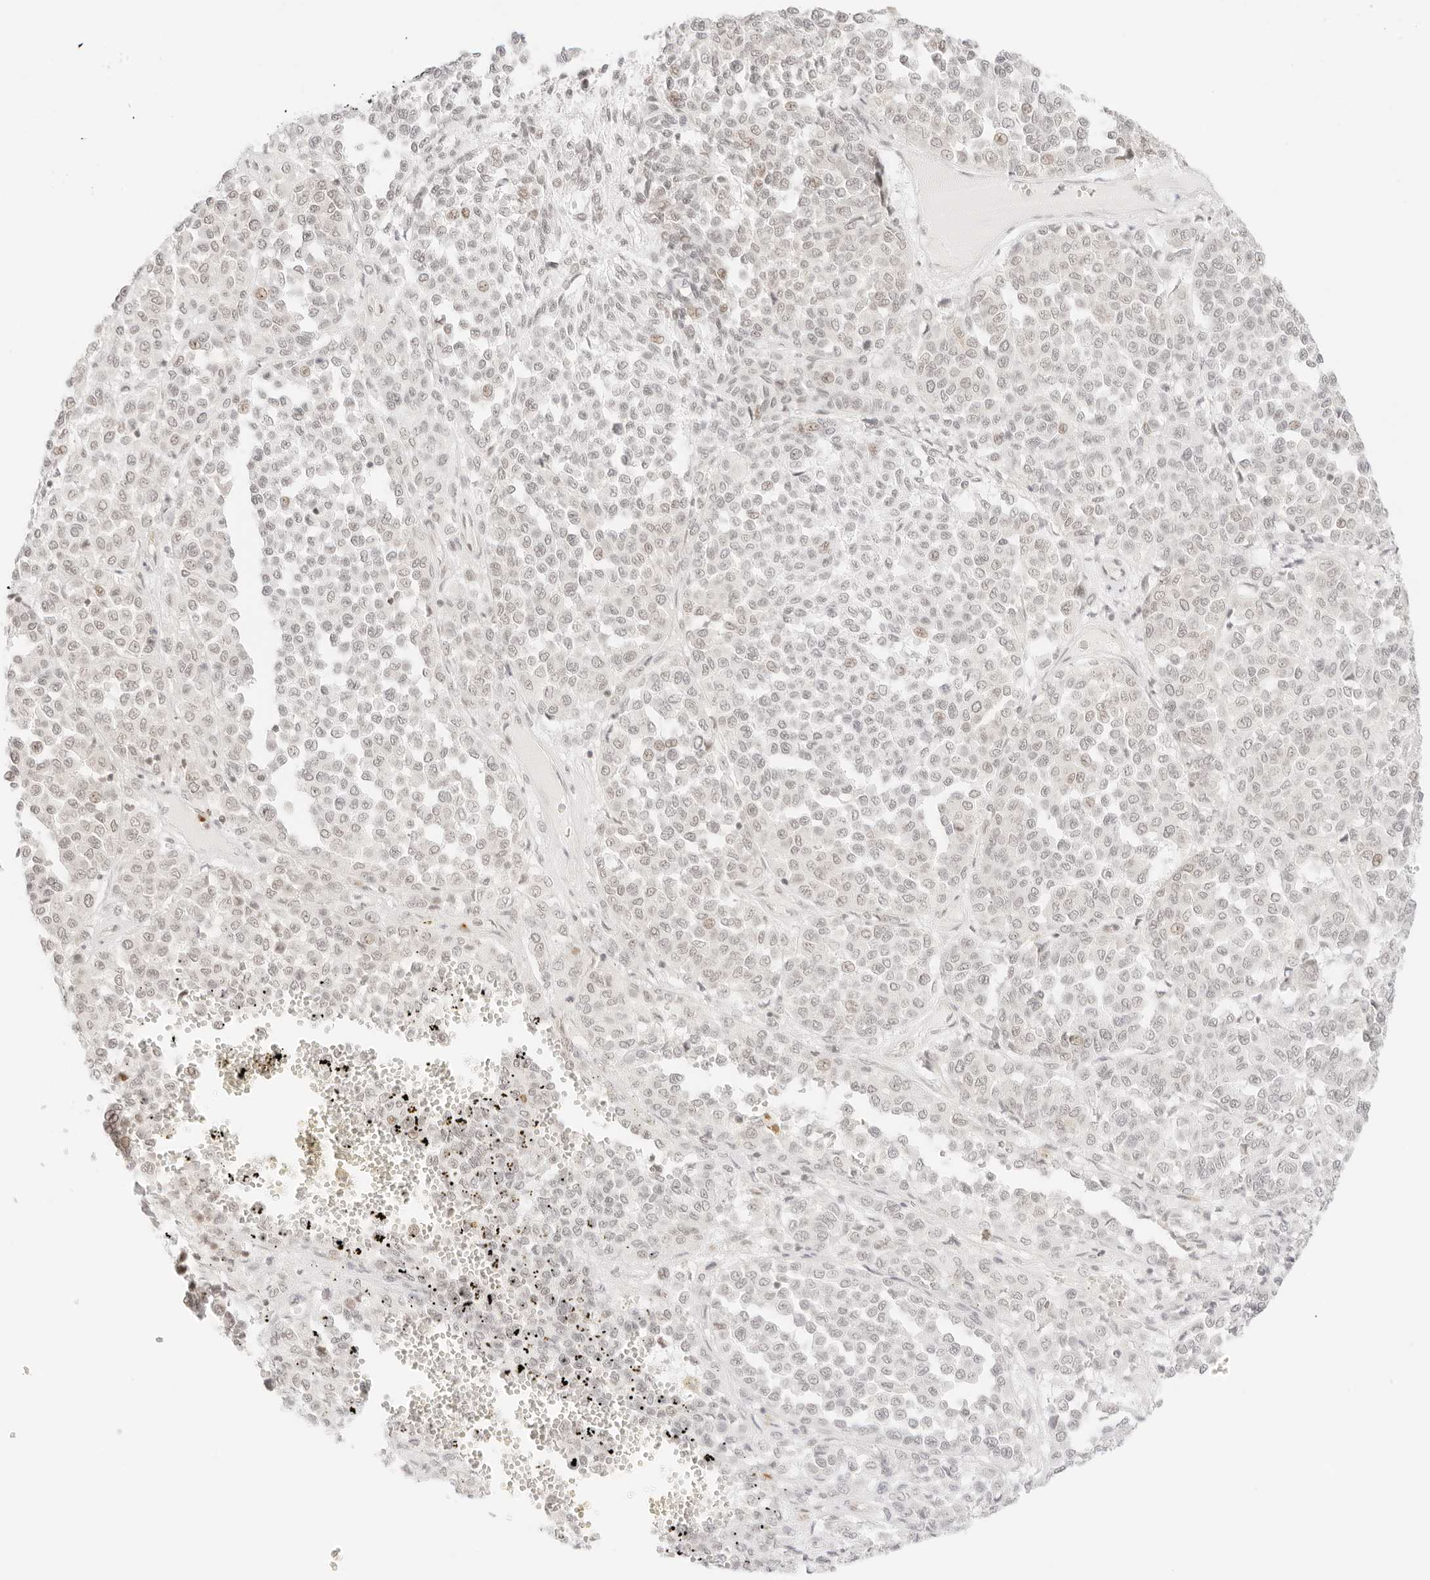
{"staining": {"intensity": "weak", "quantity": "25%-75%", "location": "nuclear"}, "tissue": "melanoma", "cell_type": "Tumor cells", "image_type": "cancer", "snomed": [{"axis": "morphology", "description": "Malignant melanoma, Metastatic site"}, {"axis": "topography", "description": "Pancreas"}], "caption": "A high-resolution histopathology image shows immunohistochemistry staining of melanoma, which reveals weak nuclear positivity in about 25%-75% of tumor cells. Nuclei are stained in blue.", "gene": "GNAS", "patient": {"sex": "female", "age": 30}}